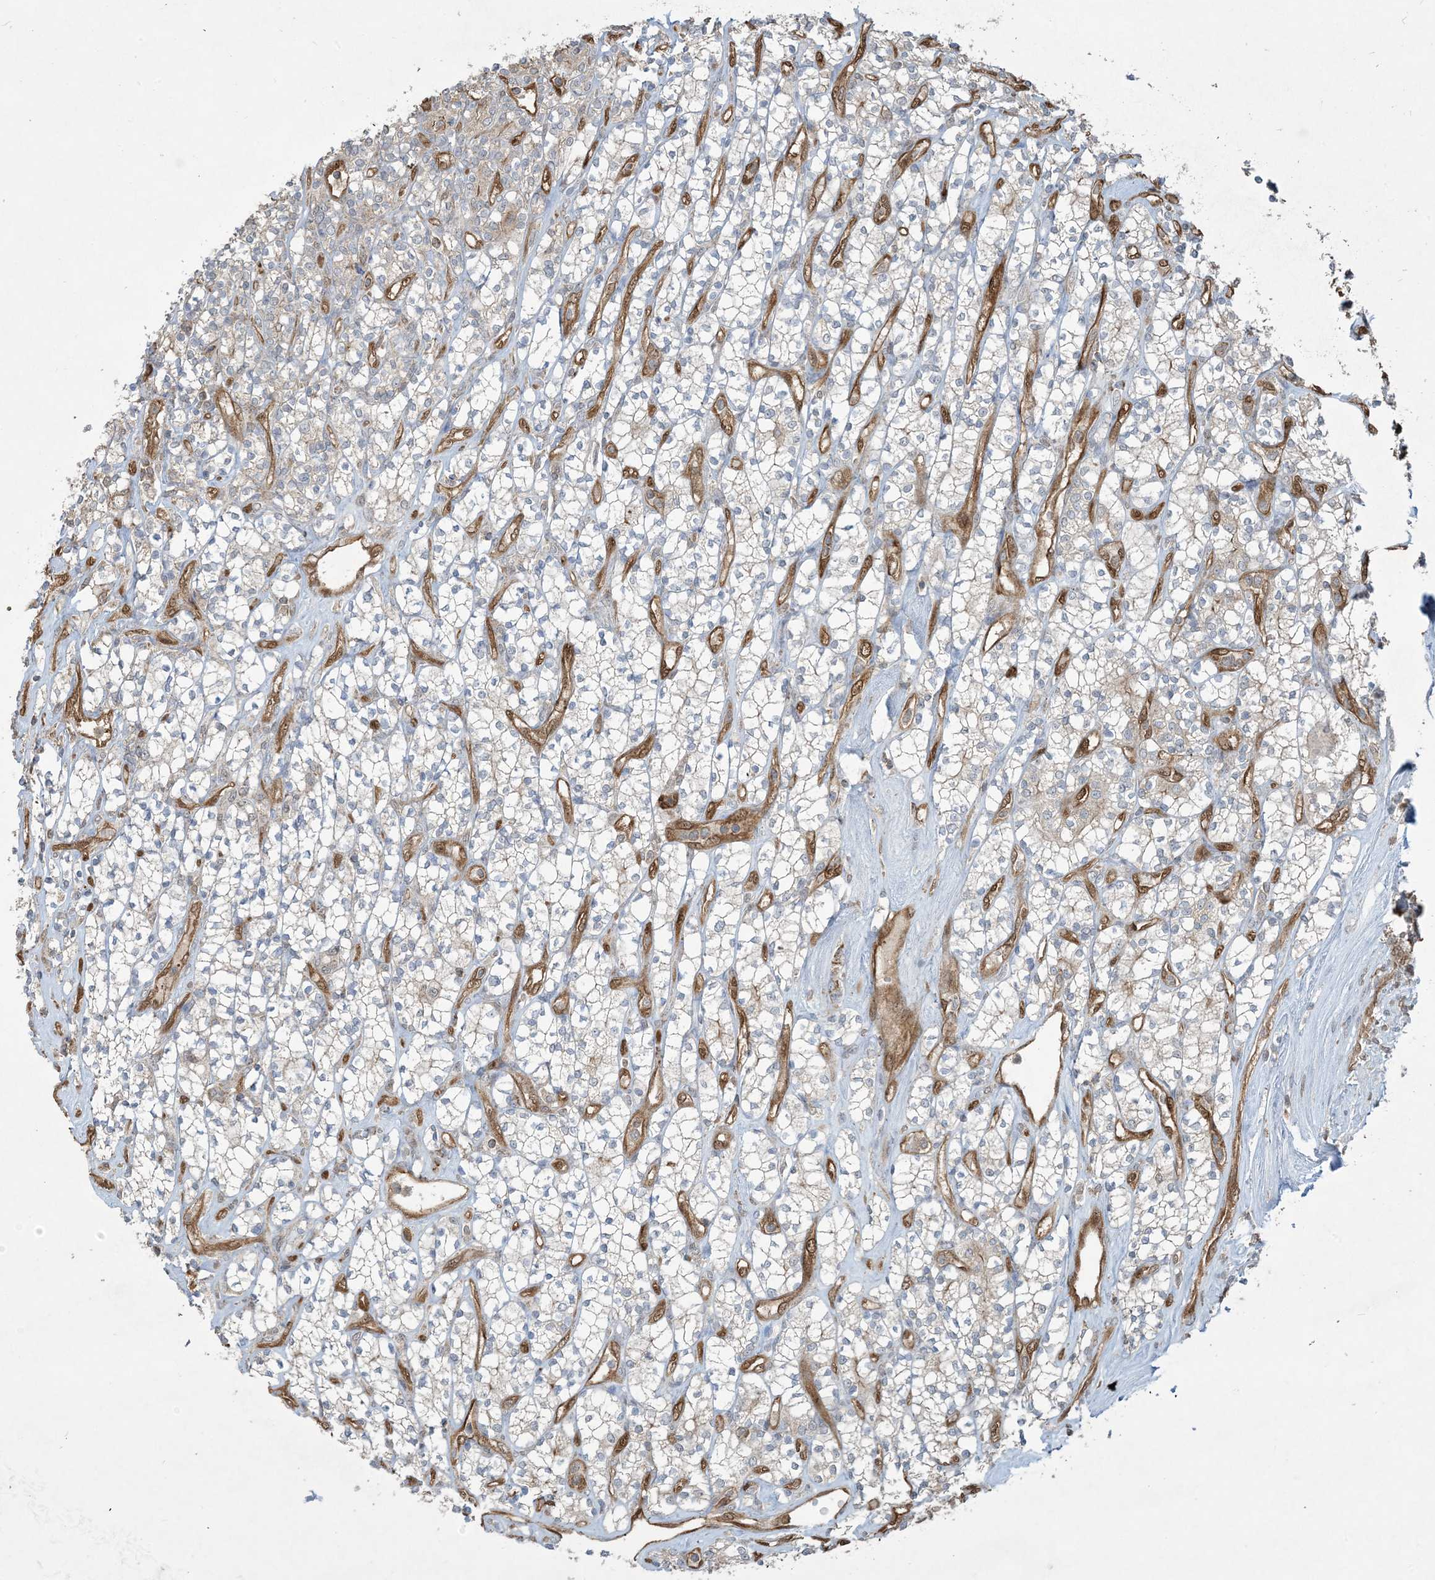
{"staining": {"intensity": "weak", "quantity": "<25%", "location": "cytoplasmic/membranous"}, "tissue": "renal cancer", "cell_type": "Tumor cells", "image_type": "cancer", "snomed": [{"axis": "morphology", "description": "Adenocarcinoma, NOS"}, {"axis": "topography", "description": "Kidney"}], "caption": "Immunohistochemistry histopathology image of neoplastic tissue: human adenocarcinoma (renal) stained with DAB exhibits no significant protein expression in tumor cells.", "gene": "PPM1F", "patient": {"sex": "male", "age": 77}}